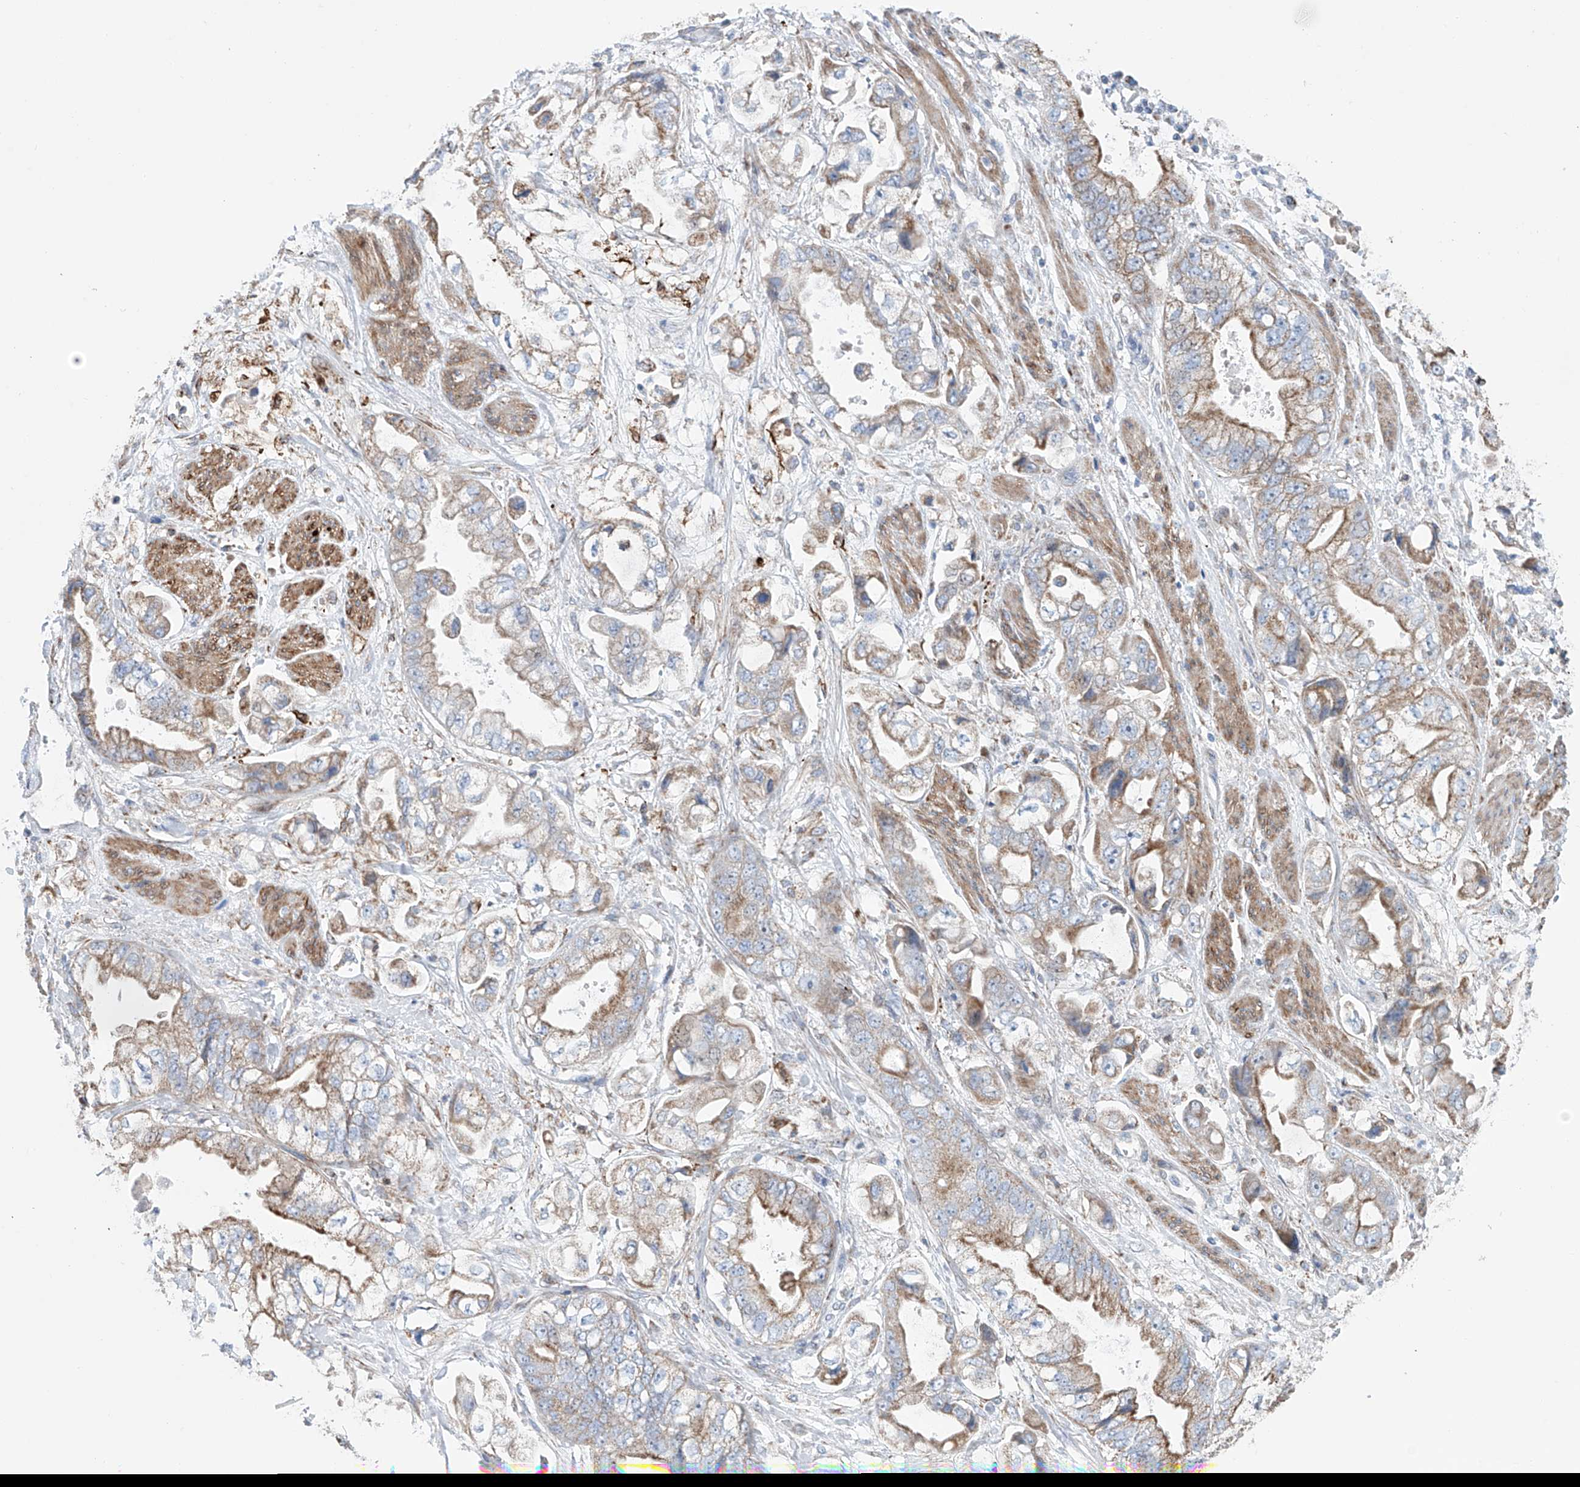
{"staining": {"intensity": "moderate", "quantity": "25%-75%", "location": "cytoplasmic/membranous"}, "tissue": "stomach cancer", "cell_type": "Tumor cells", "image_type": "cancer", "snomed": [{"axis": "morphology", "description": "Adenocarcinoma, NOS"}, {"axis": "topography", "description": "Stomach"}], "caption": "DAB (3,3'-diaminobenzidine) immunohistochemical staining of stomach cancer (adenocarcinoma) exhibits moderate cytoplasmic/membranous protein positivity in approximately 25%-75% of tumor cells.", "gene": "ALDH6A1", "patient": {"sex": "male", "age": 62}}